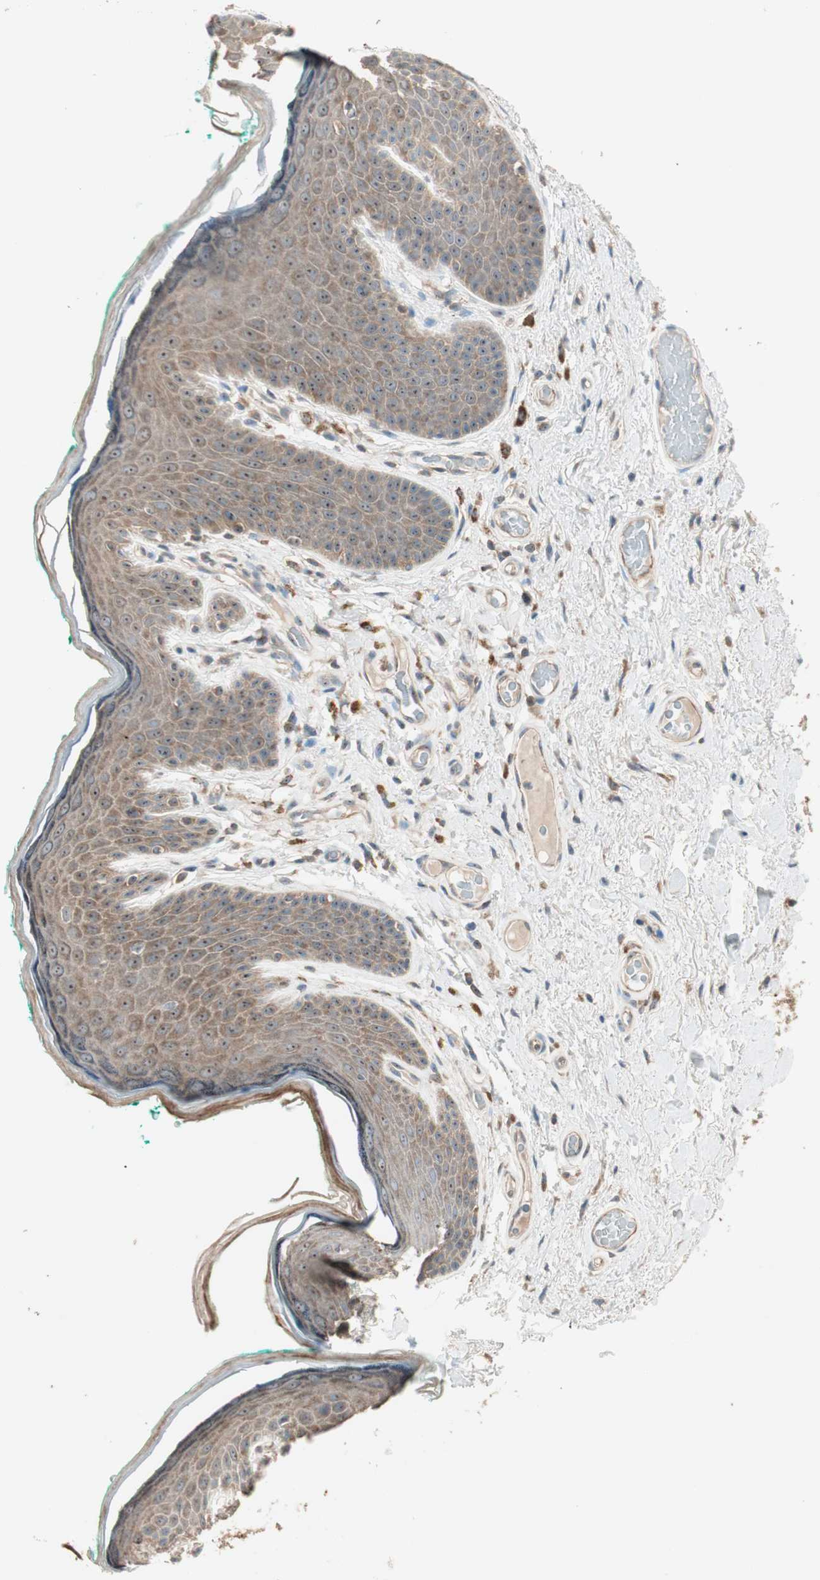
{"staining": {"intensity": "moderate", "quantity": ">75%", "location": "cytoplasmic/membranous,nuclear"}, "tissue": "skin", "cell_type": "Epidermal cells", "image_type": "normal", "snomed": [{"axis": "morphology", "description": "Normal tissue, NOS"}, {"axis": "topography", "description": "Anal"}], "caption": "Skin stained for a protein (brown) reveals moderate cytoplasmic/membranous,nuclear positive staining in about >75% of epidermal cells.", "gene": "CC2D1A", "patient": {"sex": "male", "age": 74}}